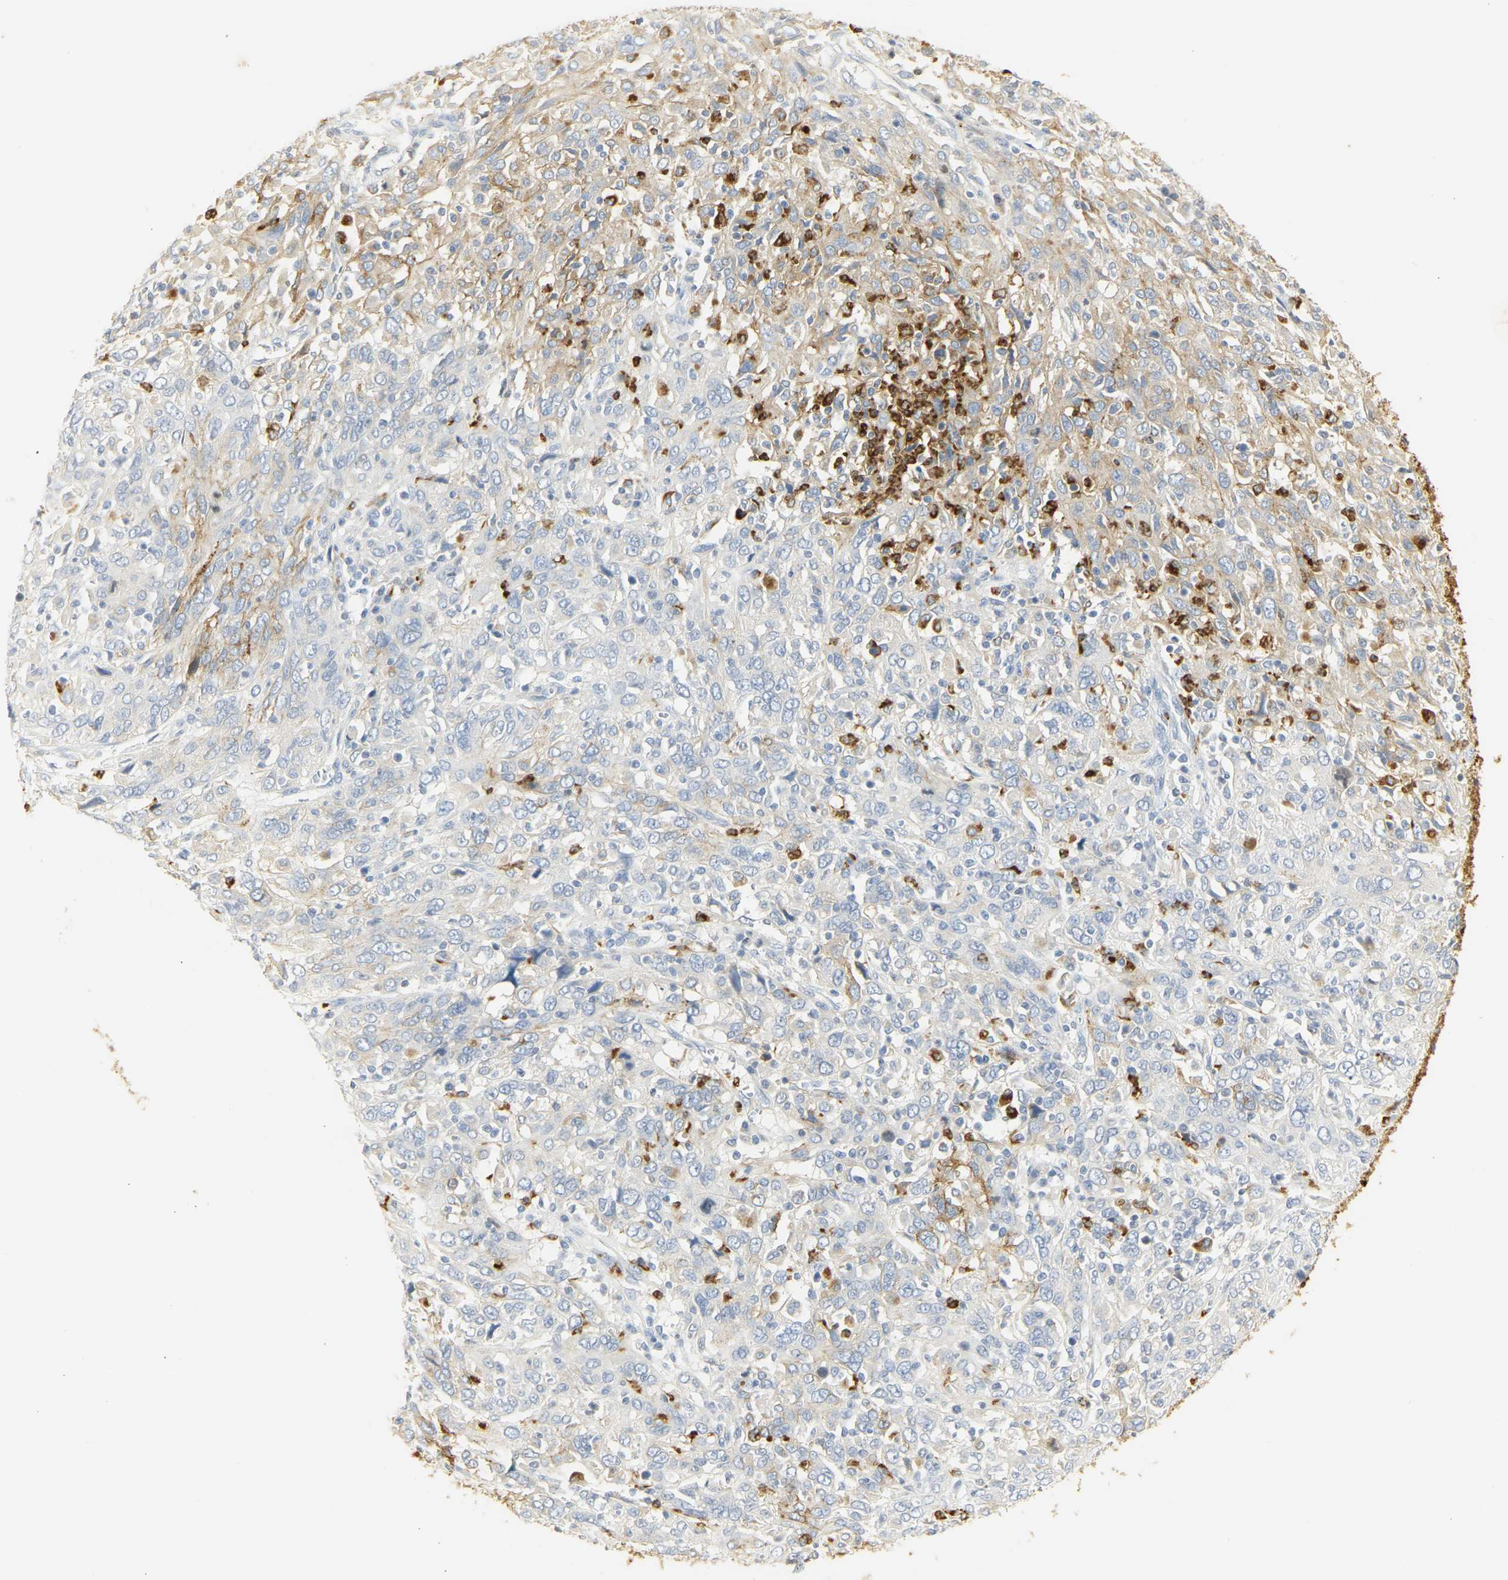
{"staining": {"intensity": "moderate", "quantity": "25%-75%", "location": "cytoplasmic/membranous"}, "tissue": "cervical cancer", "cell_type": "Tumor cells", "image_type": "cancer", "snomed": [{"axis": "morphology", "description": "Squamous cell carcinoma, NOS"}, {"axis": "topography", "description": "Cervix"}], "caption": "Tumor cells demonstrate moderate cytoplasmic/membranous expression in approximately 25%-75% of cells in cervical cancer.", "gene": "CEACAM5", "patient": {"sex": "female", "age": 46}}